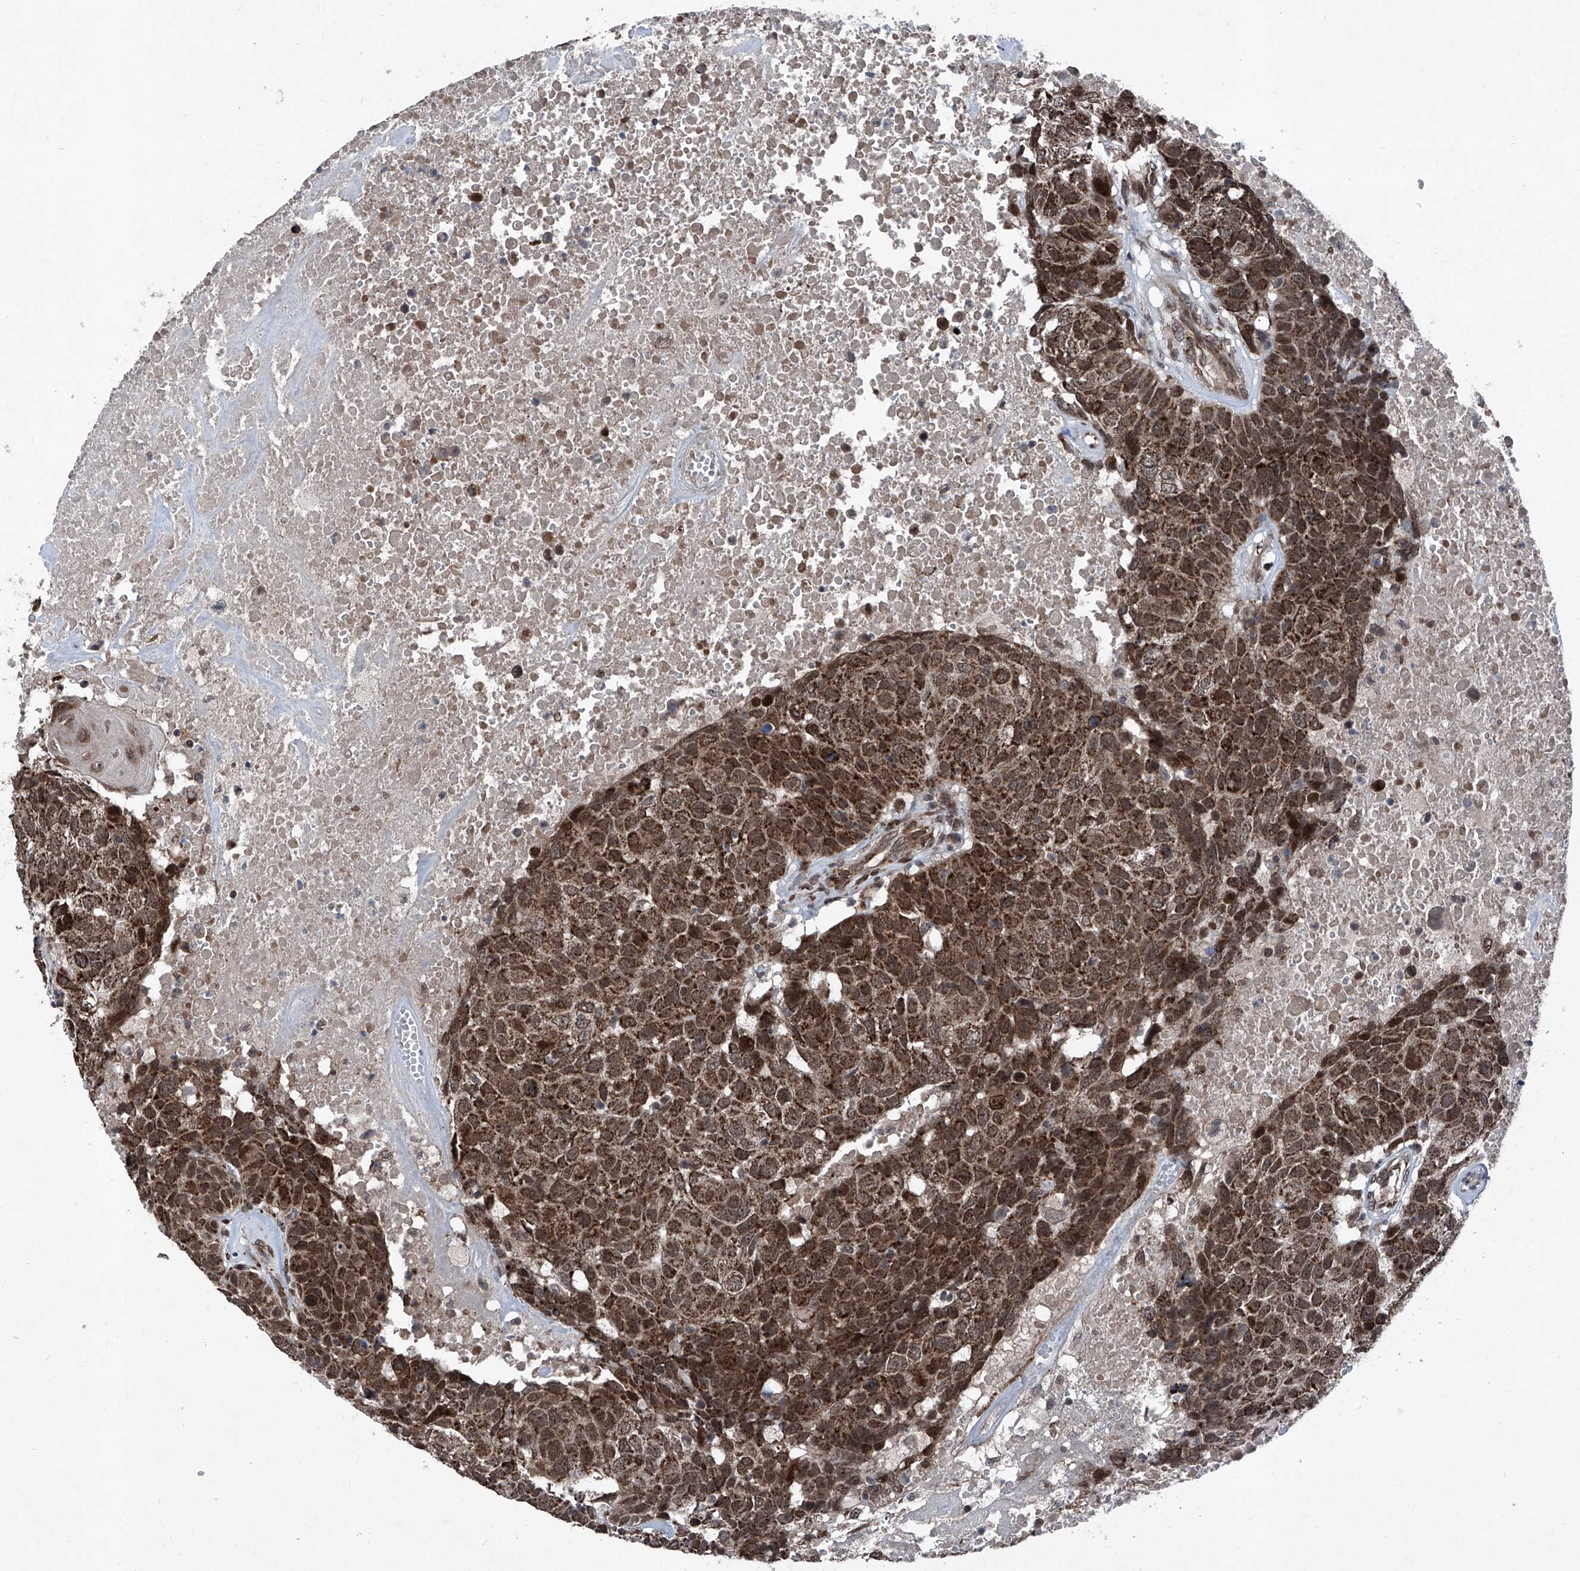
{"staining": {"intensity": "strong", "quantity": ">75%", "location": "cytoplasmic/membranous"}, "tissue": "head and neck cancer", "cell_type": "Tumor cells", "image_type": "cancer", "snomed": [{"axis": "morphology", "description": "Squamous cell carcinoma, NOS"}, {"axis": "topography", "description": "Head-Neck"}], "caption": "This image demonstrates immunohistochemistry staining of human head and neck cancer (squamous cell carcinoma), with high strong cytoplasmic/membranous expression in about >75% of tumor cells.", "gene": "COA7", "patient": {"sex": "male", "age": 66}}